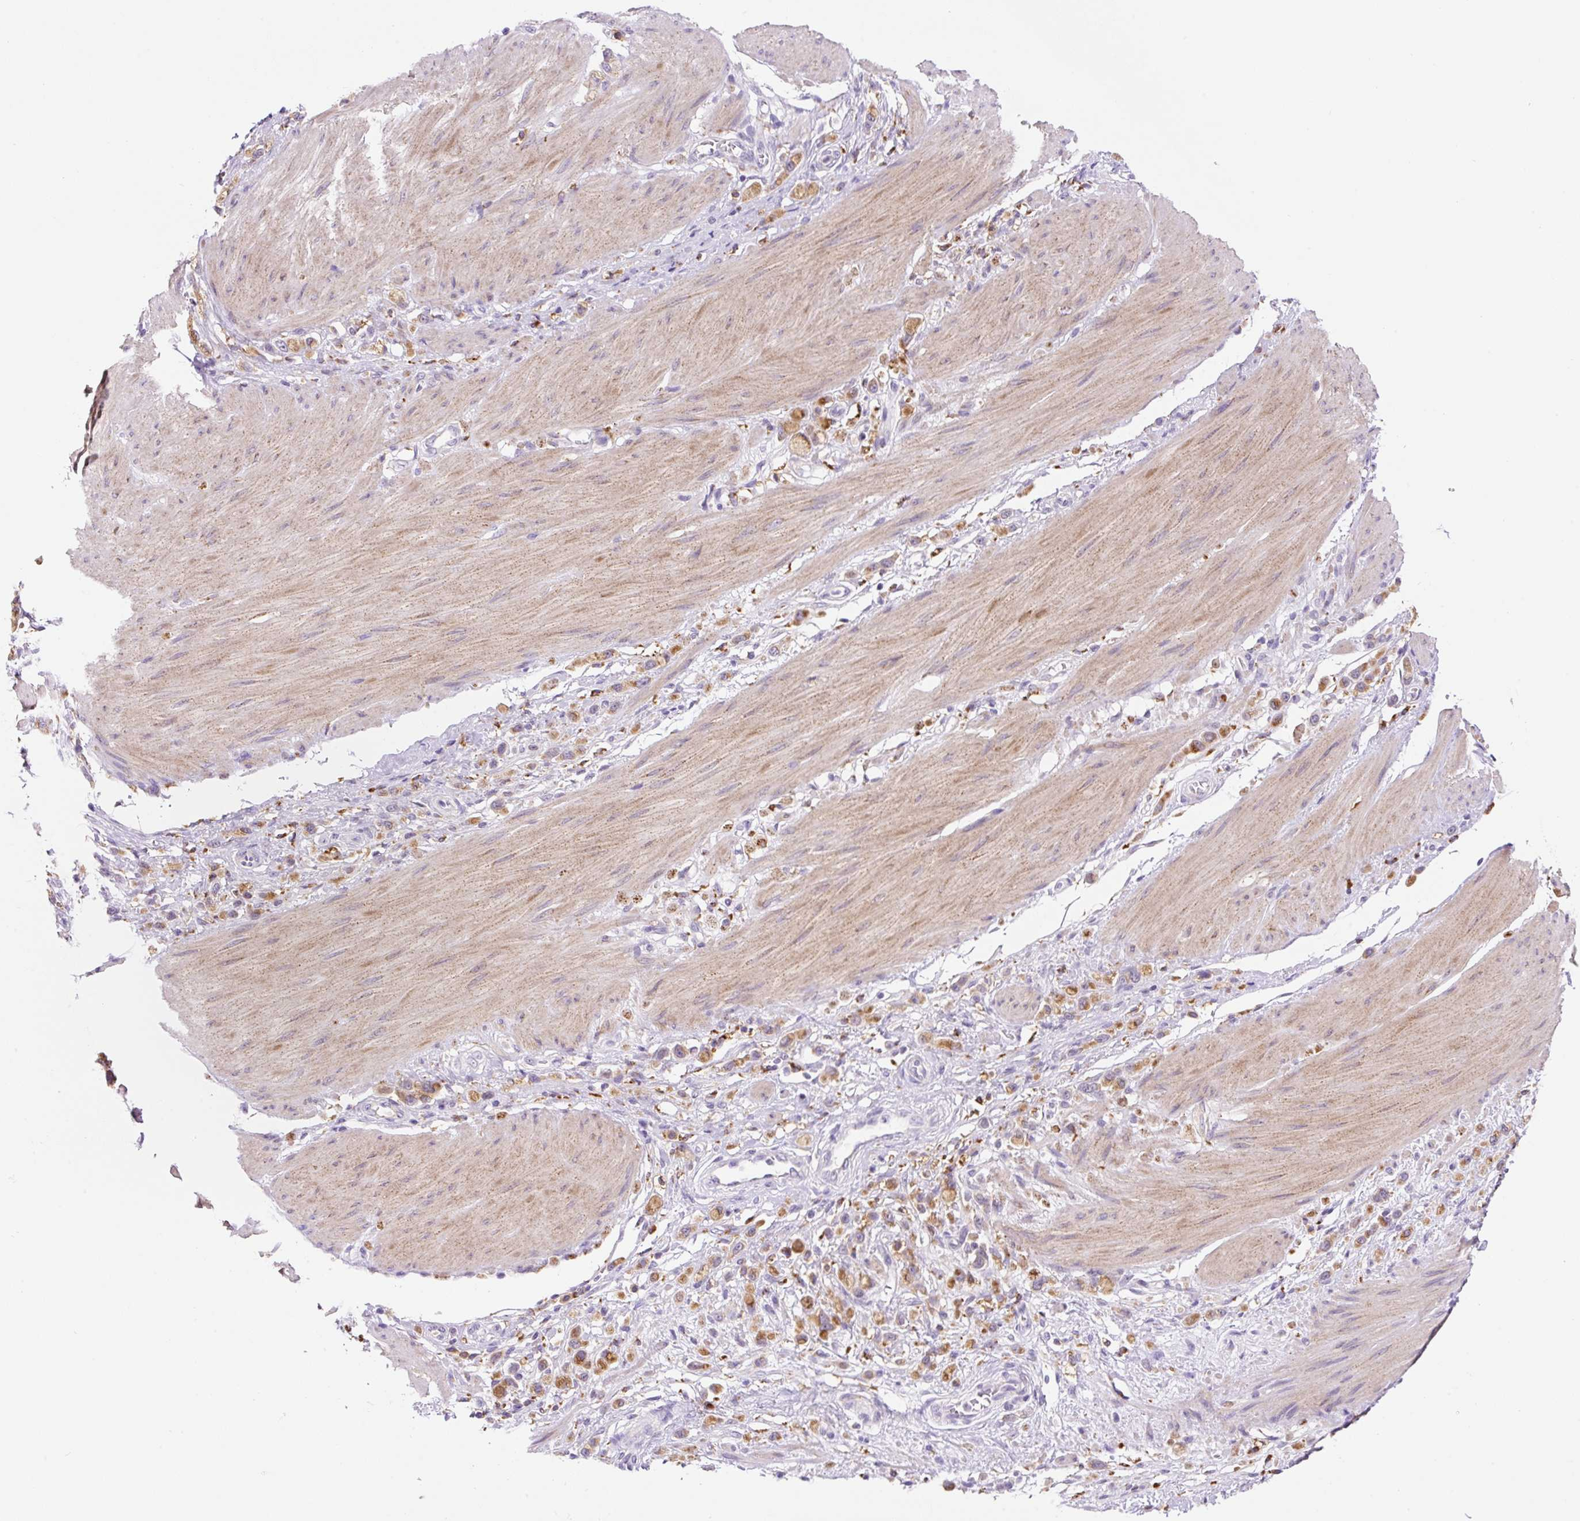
{"staining": {"intensity": "moderate", "quantity": "25%-75%", "location": "cytoplasmic/membranous"}, "tissue": "stomach cancer", "cell_type": "Tumor cells", "image_type": "cancer", "snomed": [{"axis": "morphology", "description": "Adenocarcinoma, NOS"}, {"axis": "topography", "description": "Stomach"}], "caption": "Immunohistochemical staining of stomach adenocarcinoma reveals medium levels of moderate cytoplasmic/membranous protein expression in approximately 25%-75% of tumor cells.", "gene": "CEBPZOS", "patient": {"sex": "female", "age": 65}}